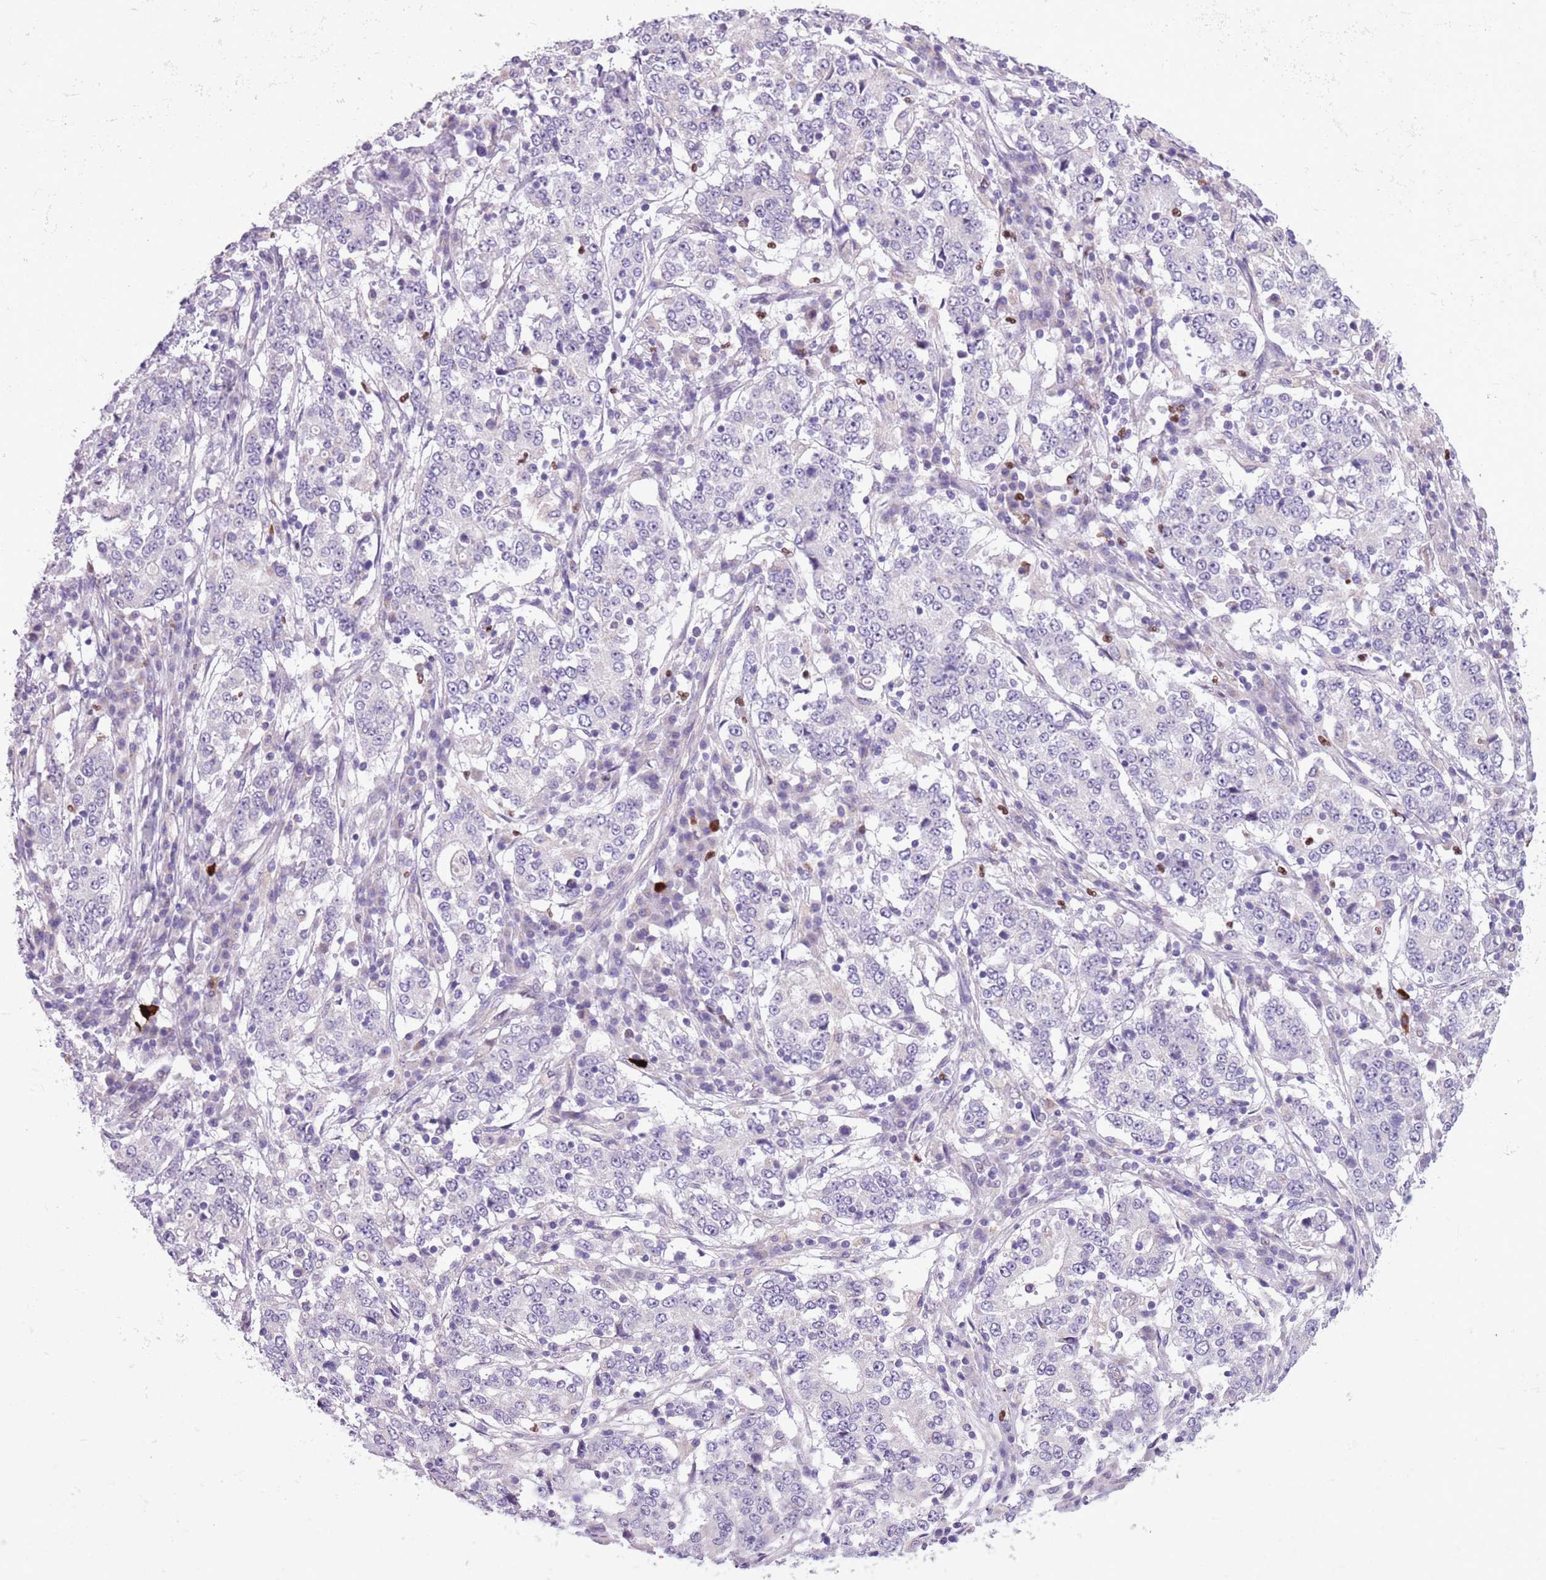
{"staining": {"intensity": "negative", "quantity": "none", "location": "none"}, "tissue": "stomach cancer", "cell_type": "Tumor cells", "image_type": "cancer", "snomed": [{"axis": "morphology", "description": "Adenocarcinoma, NOS"}, {"axis": "topography", "description": "Stomach"}], "caption": "Immunohistochemical staining of human stomach cancer reveals no significant positivity in tumor cells. The staining is performed using DAB brown chromogen with nuclei counter-stained in using hematoxylin.", "gene": "ADCY7", "patient": {"sex": "male", "age": 59}}